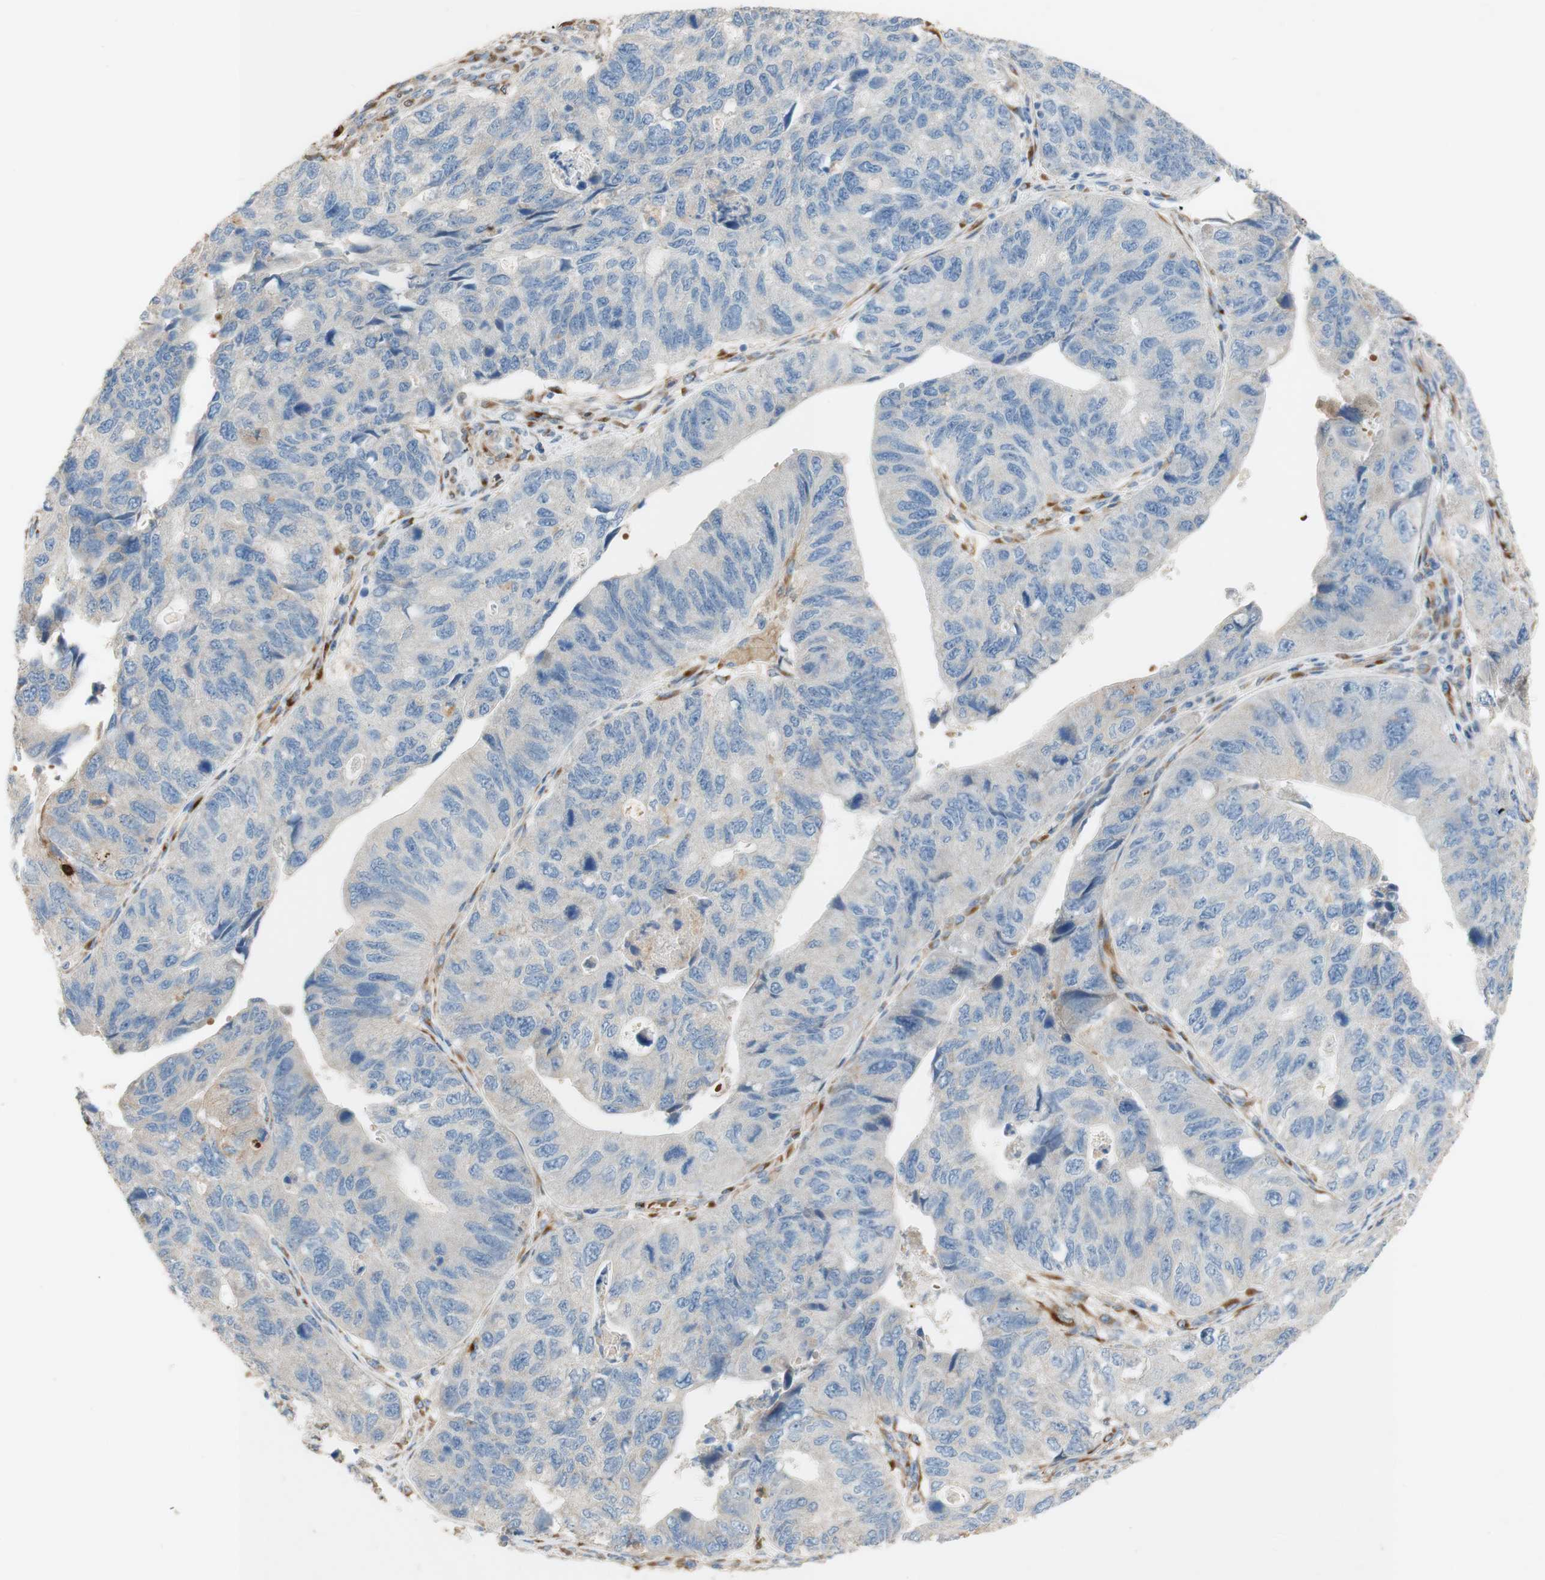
{"staining": {"intensity": "negative", "quantity": "none", "location": "none"}, "tissue": "stomach cancer", "cell_type": "Tumor cells", "image_type": "cancer", "snomed": [{"axis": "morphology", "description": "Adenocarcinoma, NOS"}, {"axis": "topography", "description": "Stomach"}], "caption": "This is an IHC photomicrograph of adenocarcinoma (stomach). There is no positivity in tumor cells.", "gene": "DKK3", "patient": {"sex": "male", "age": 59}}